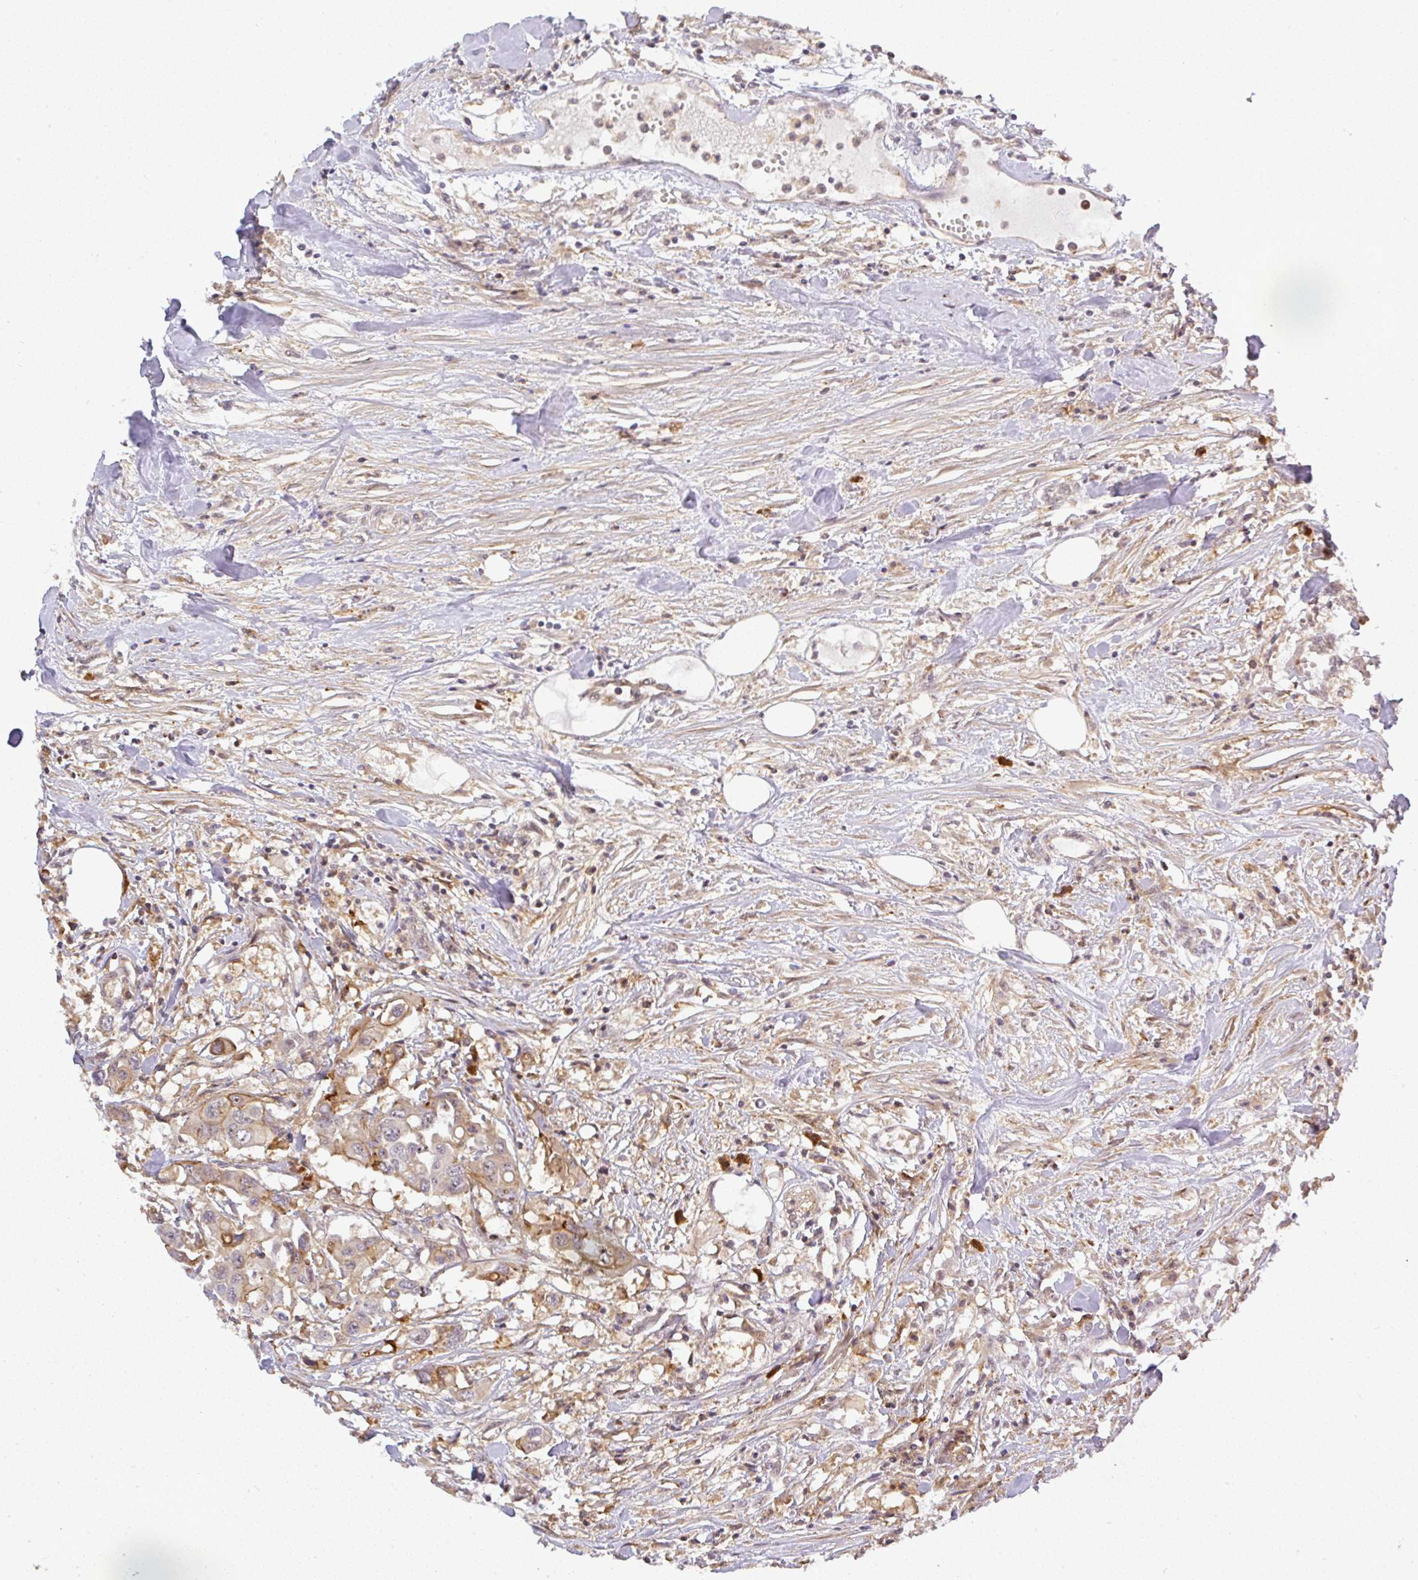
{"staining": {"intensity": "weak", "quantity": ">75%", "location": "cytoplasmic/membranous"}, "tissue": "colorectal cancer", "cell_type": "Tumor cells", "image_type": "cancer", "snomed": [{"axis": "morphology", "description": "Adenocarcinoma, NOS"}, {"axis": "topography", "description": "Colon"}], "caption": "Adenocarcinoma (colorectal) stained with DAB immunohistochemistry (IHC) displays low levels of weak cytoplasmic/membranous expression in approximately >75% of tumor cells.", "gene": "FAM153A", "patient": {"sex": "male", "age": 77}}